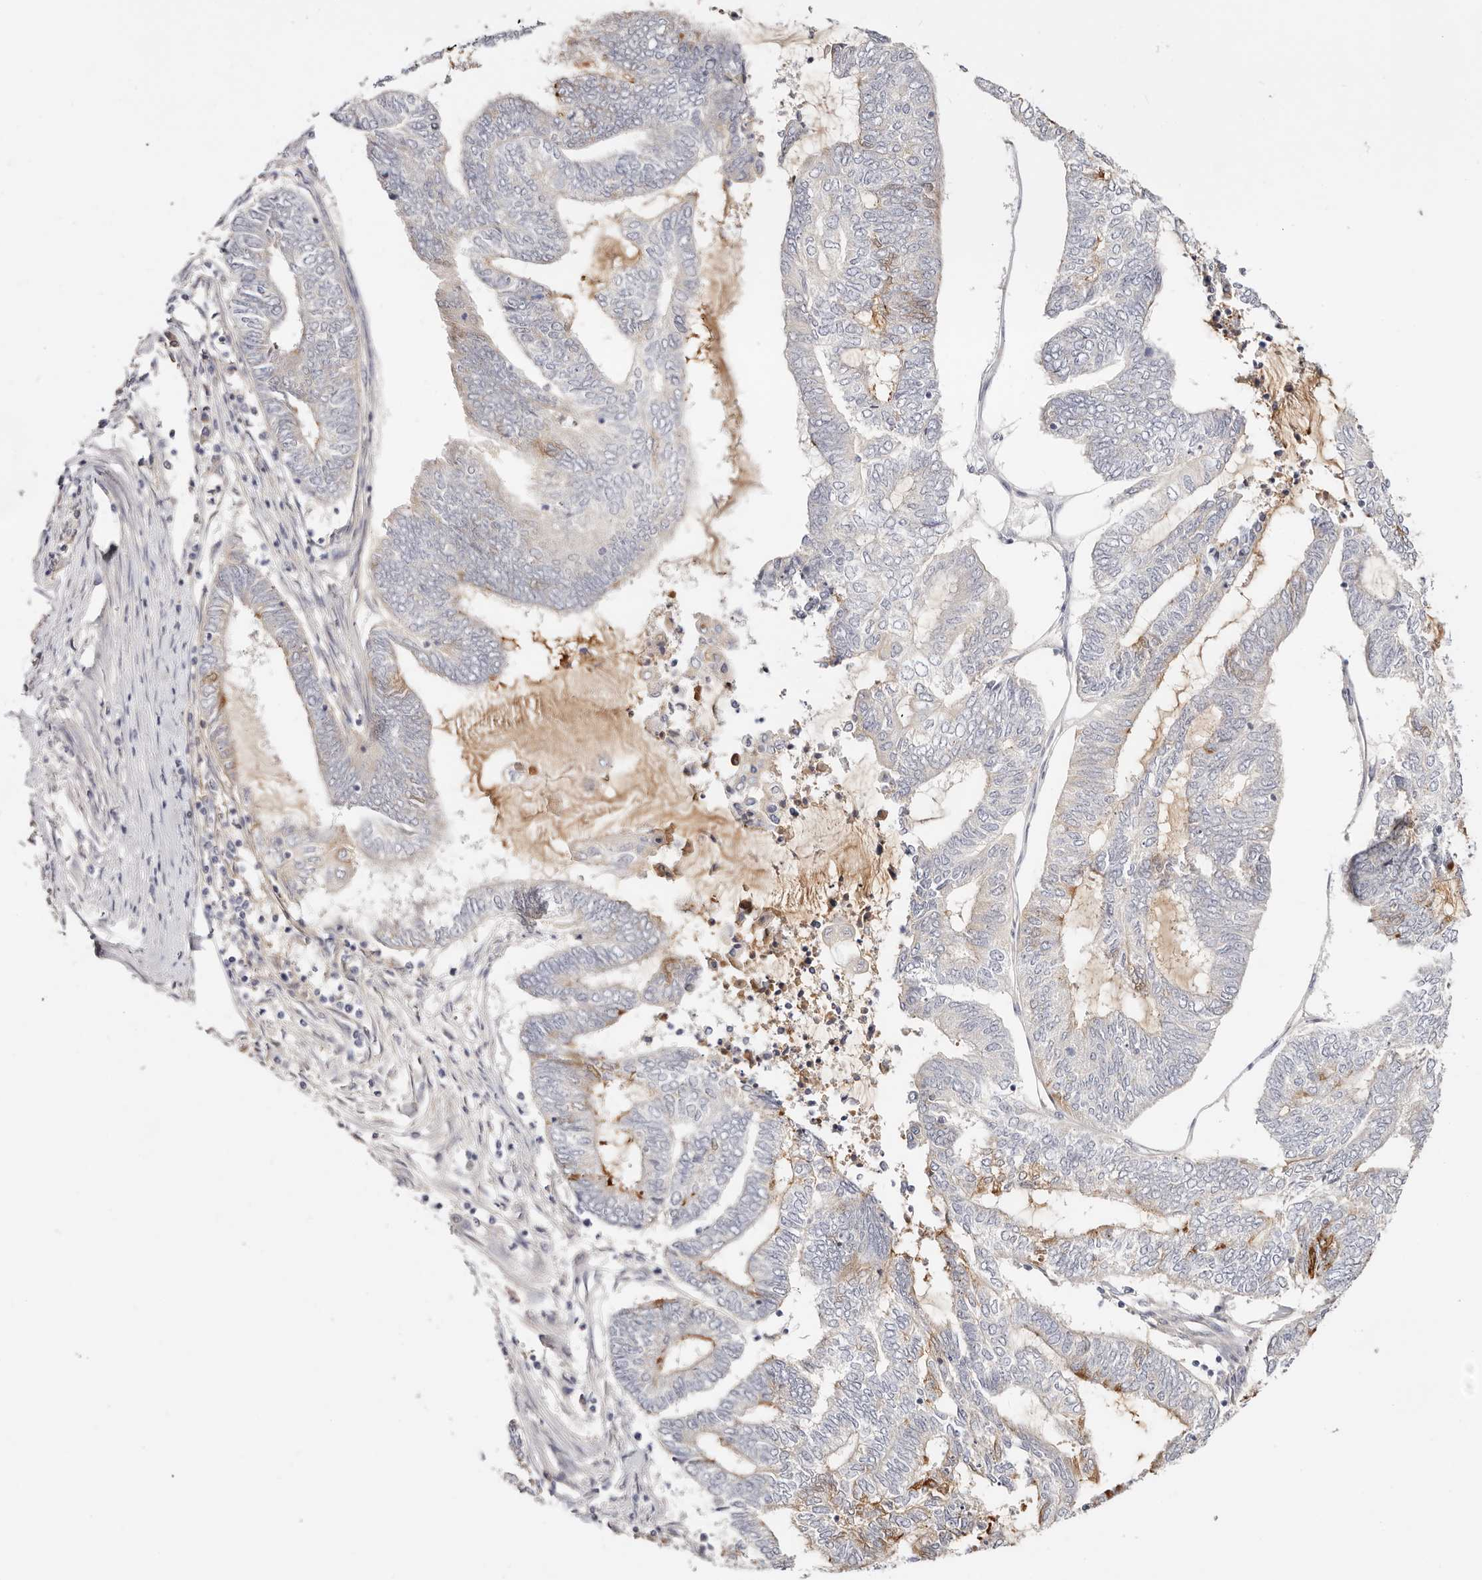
{"staining": {"intensity": "weak", "quantity": "<25%", "location": "cytoplasmic/membranous"}, "tissue": "endometrial cancer", "cell_type": "Tumor cells", "image_type": "cancer", "snomed": [{"axis": "morphology", "description": "Adenocarcinoma, NOS"}, {"axis": "topography", "description": "Uterus"}, {"axis": "topography", "description": "Endometrium"}], "caption": "Immunohistochemistry of adenocarcinoma (endometrial) exhibits no positivity in tumor cells. (Stains: DAB (3,3'-diaminobenzidine) IHC with hematoxylin counter stain, Microscopy: brightfield microscopy at high magnification).", "gene": "DNASE1", "patient": {"sex": "female", "age": 70}}